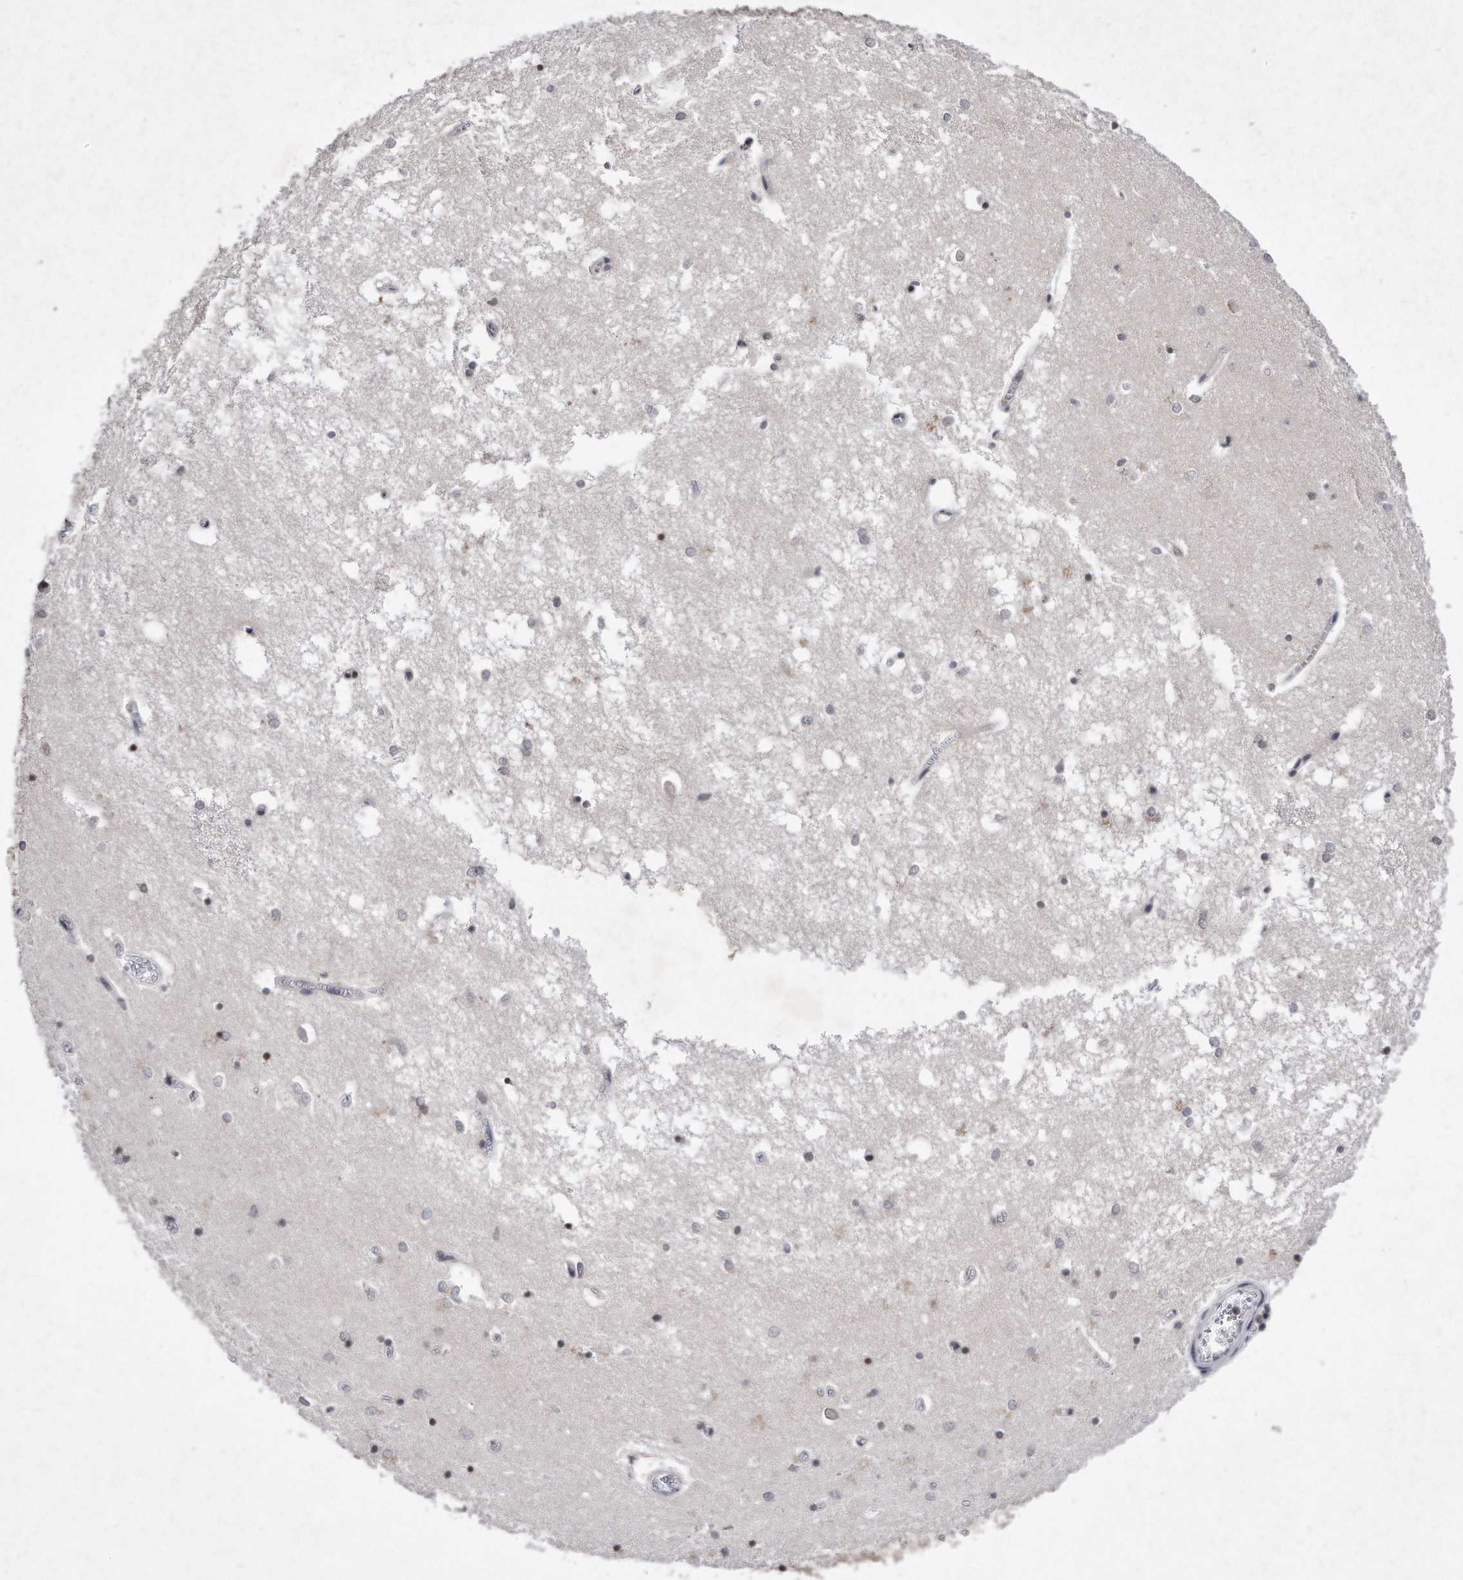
{"staining": {"intensity": "strong", "quantity": "<25%", "location": "nuclear"}, "tissue": "hippocampus", "cell_type": "Glial cells", "image_type": "normal", "snomed": [{"axis": "morphology", "description": "Normal tissue, NOS"}, {"axis": "topography", "description": "Hippocampus"}], "caption": "The micrograph displays immunohistochemical staining of unremarkable hippocampus. There is strong nuclear staining is present in approximately <25% of glial cells. (Brightfield microscopy of DAB IHC at high magnification).", "gene": "DAB1", "patient": {"sex": "male", "age": 70}}